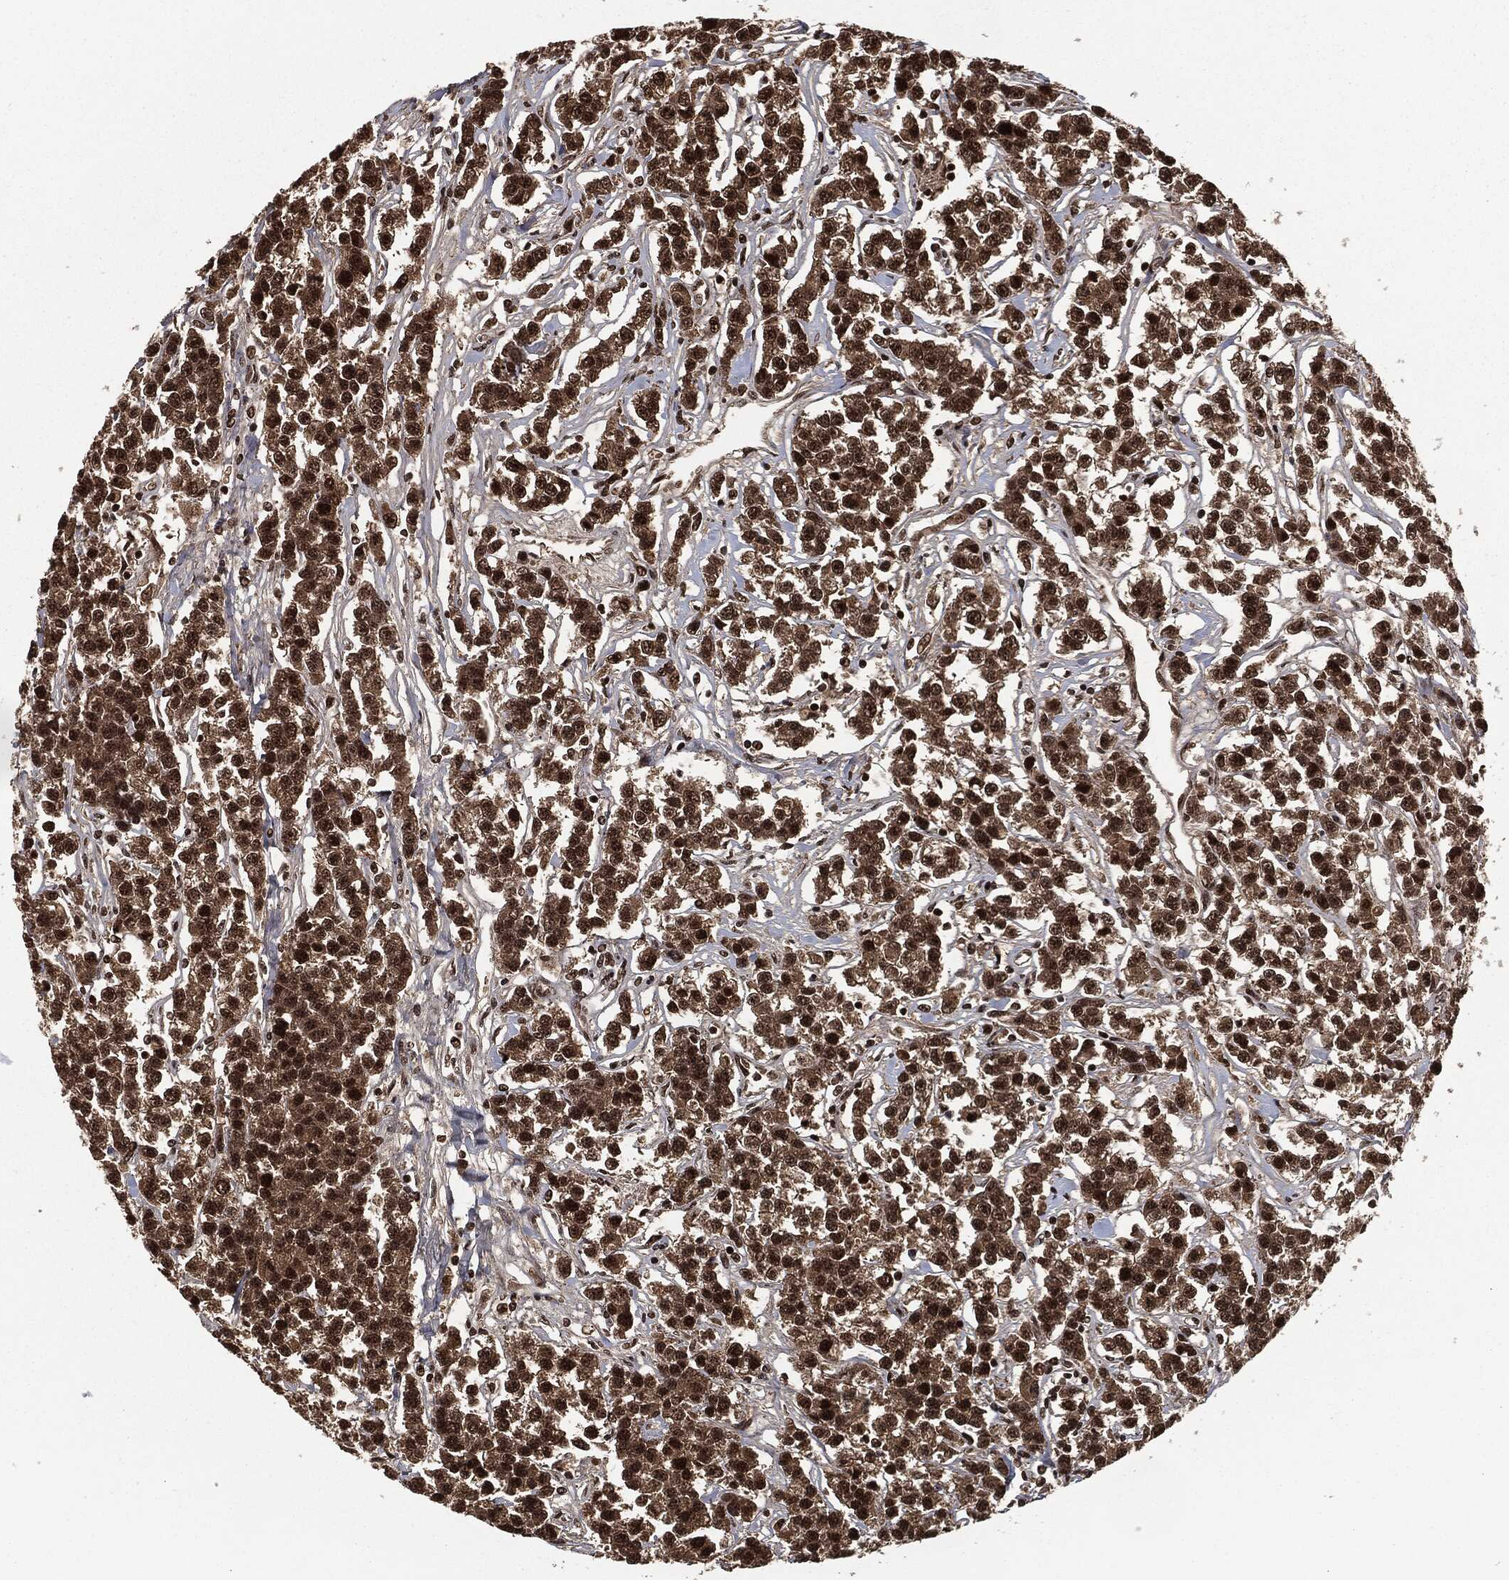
{"staining": {"intensity": "strong", "quantity": ">75%", "location": "cytoplasmic/membranous,nuclear"}, "tissue": "testis cancer", "cell_type": "Tumor cells", "image_type": "cancer", "snomed": [{"axis": "morphology", "description": "Seminoma, NOS"}, {"axis": "topography", "description": "Testis"}], "caption": "Immunohistochemistry (IHC) (DAB) staining of seminoma (testis) reveals strong cytoplasmic/membranous and nuclear protein positivity in approximately >75% of tumor cells. The staining was performed using DAB, with brown indicating positive protein expression. Nuclei are stained blue with hematoxylin.", "gene": "NGRN", "patient": {"sex": "male", "age": 59}}